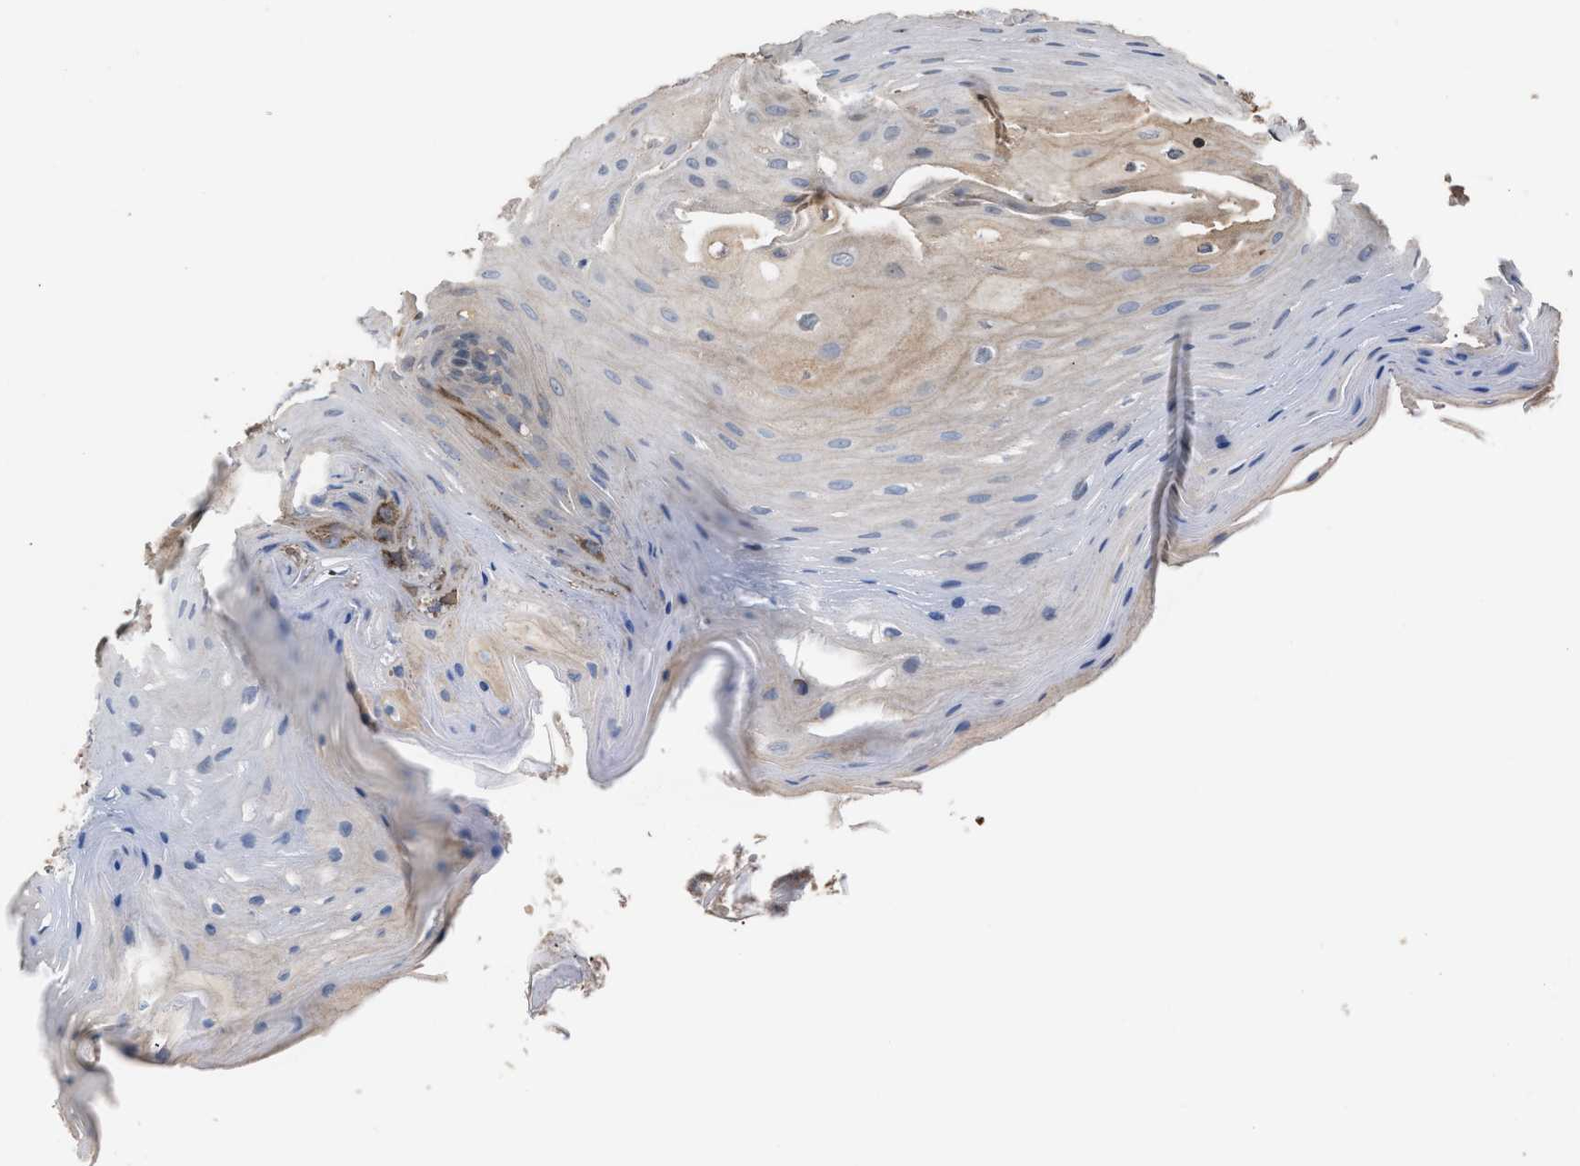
{"staining": {"intensity": "weak", "quantity": "<25%", "location": "cytoplasmic/membranous"}, "tissue": "oral mucosa", "cell_type": "Squamous epithelial cells", "image_type": "normal", "snomed": [{"axis": "morphology", "description": "Normal tissue, NOS"}, {"axis": "morphology", "description": "Squamous cell carcinoma, NOS"}, {"axis": "topography", "description": "Oral tissue"}, {"axis": "topography", "description": "Head-Neck"}], "caption": "There is no significant expression in squamous epithelial cells of oral mucosa. The staining is performed using DAB brown chromogen with nuclei counter-stained in using hematoxylin.", "gene": "ELMO3", "patient": {"sex": "male", "age": 71}}